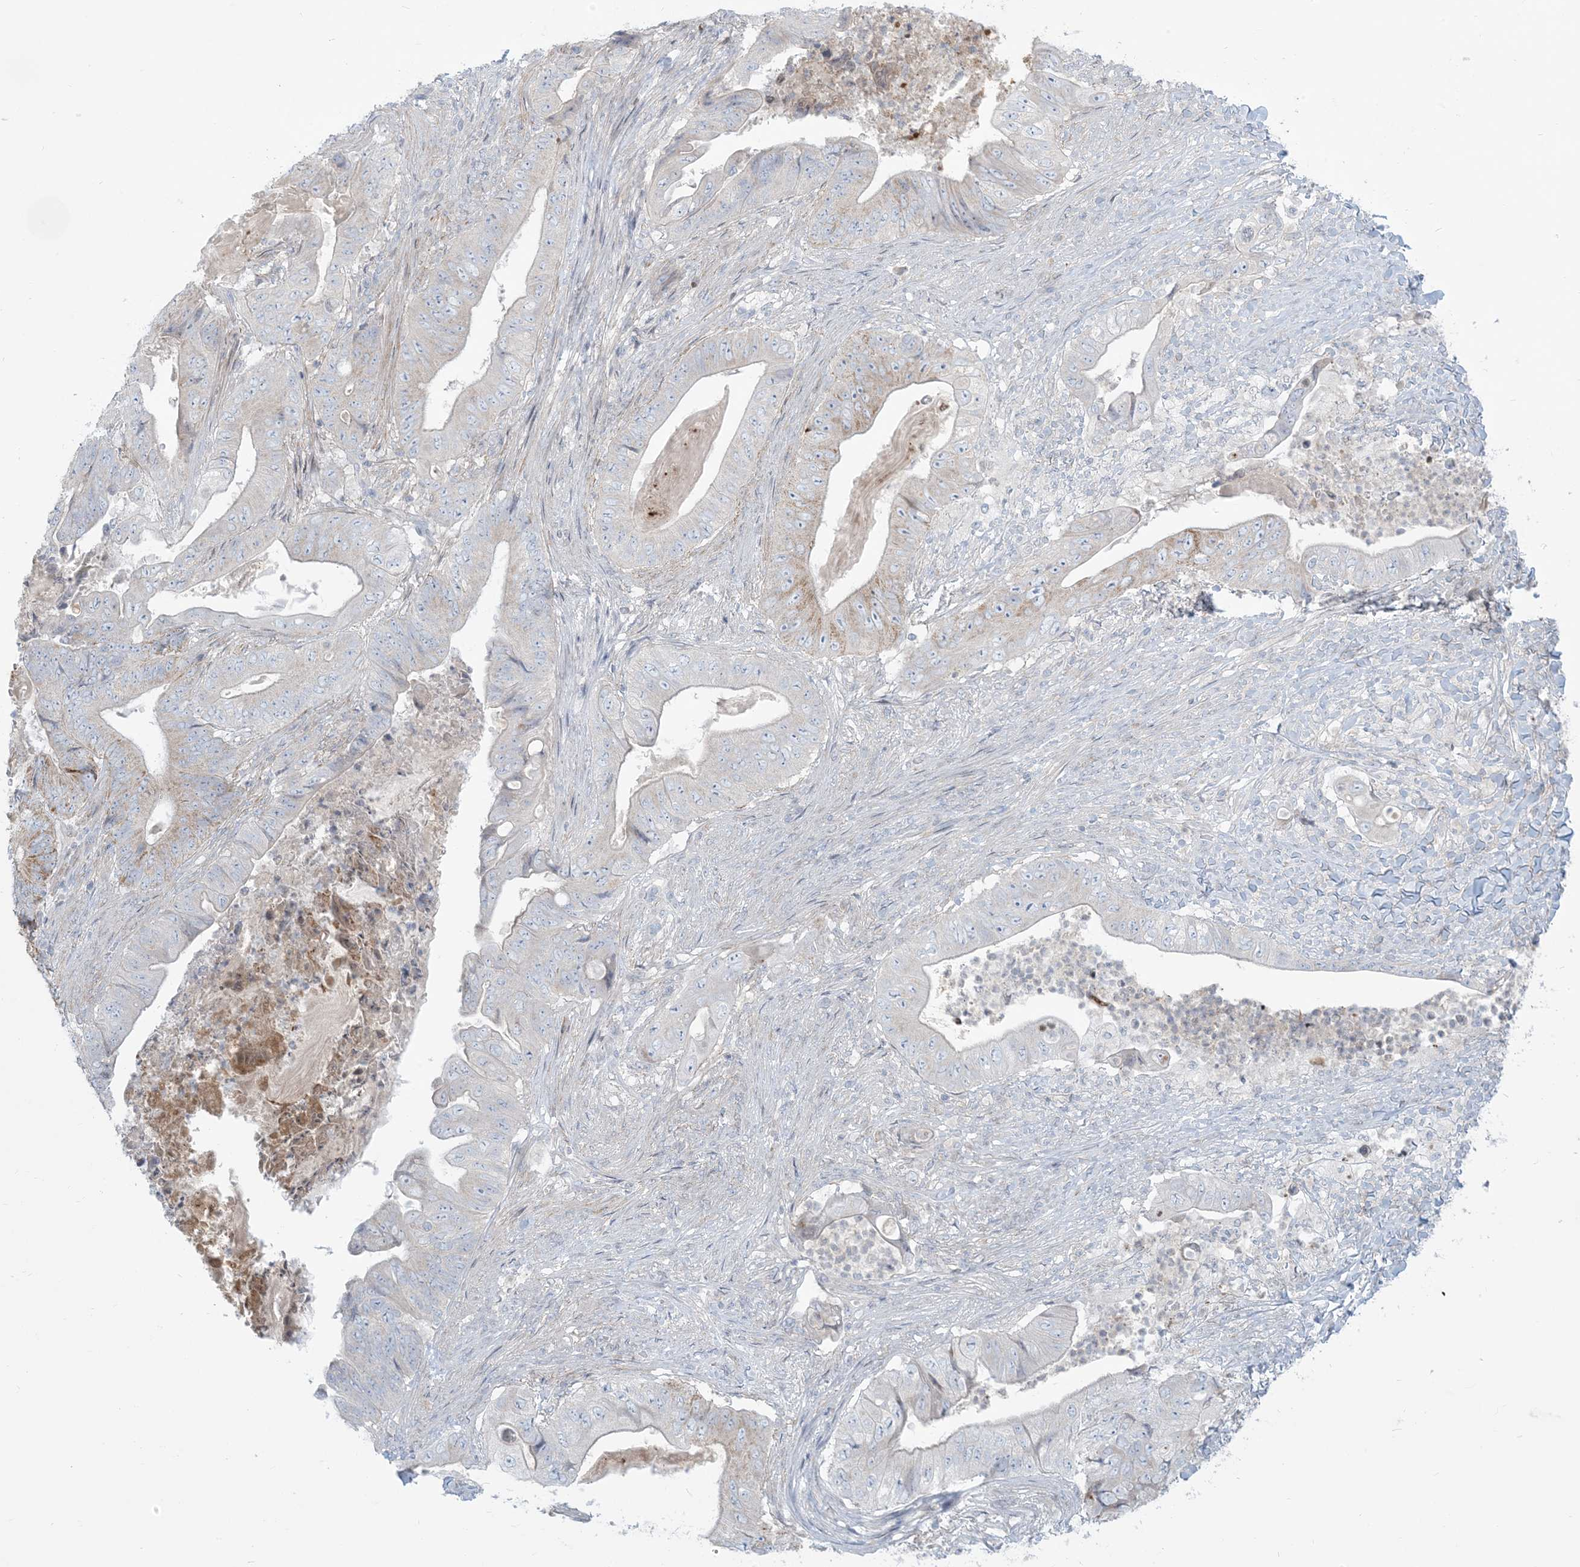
{"staining": {"intensity": "negative", "quantity": "none", "location": "none"}, "tissue": "stomach cancer", "cell_type": "Tumor cells", "image_type": "cancer", "snomed": [{"axis": "morphology", "description": "Adenocarcinoma, NOS"}, {"axis": "topography", "description": "Stomach"}], "caption": "This is an immunohistochemistry (IHC) photomicrograph of stomach cancer. There is no expression in tumor cells.", "gene": "AFTPH", "patient": {"sex": "female", "age": 73}}